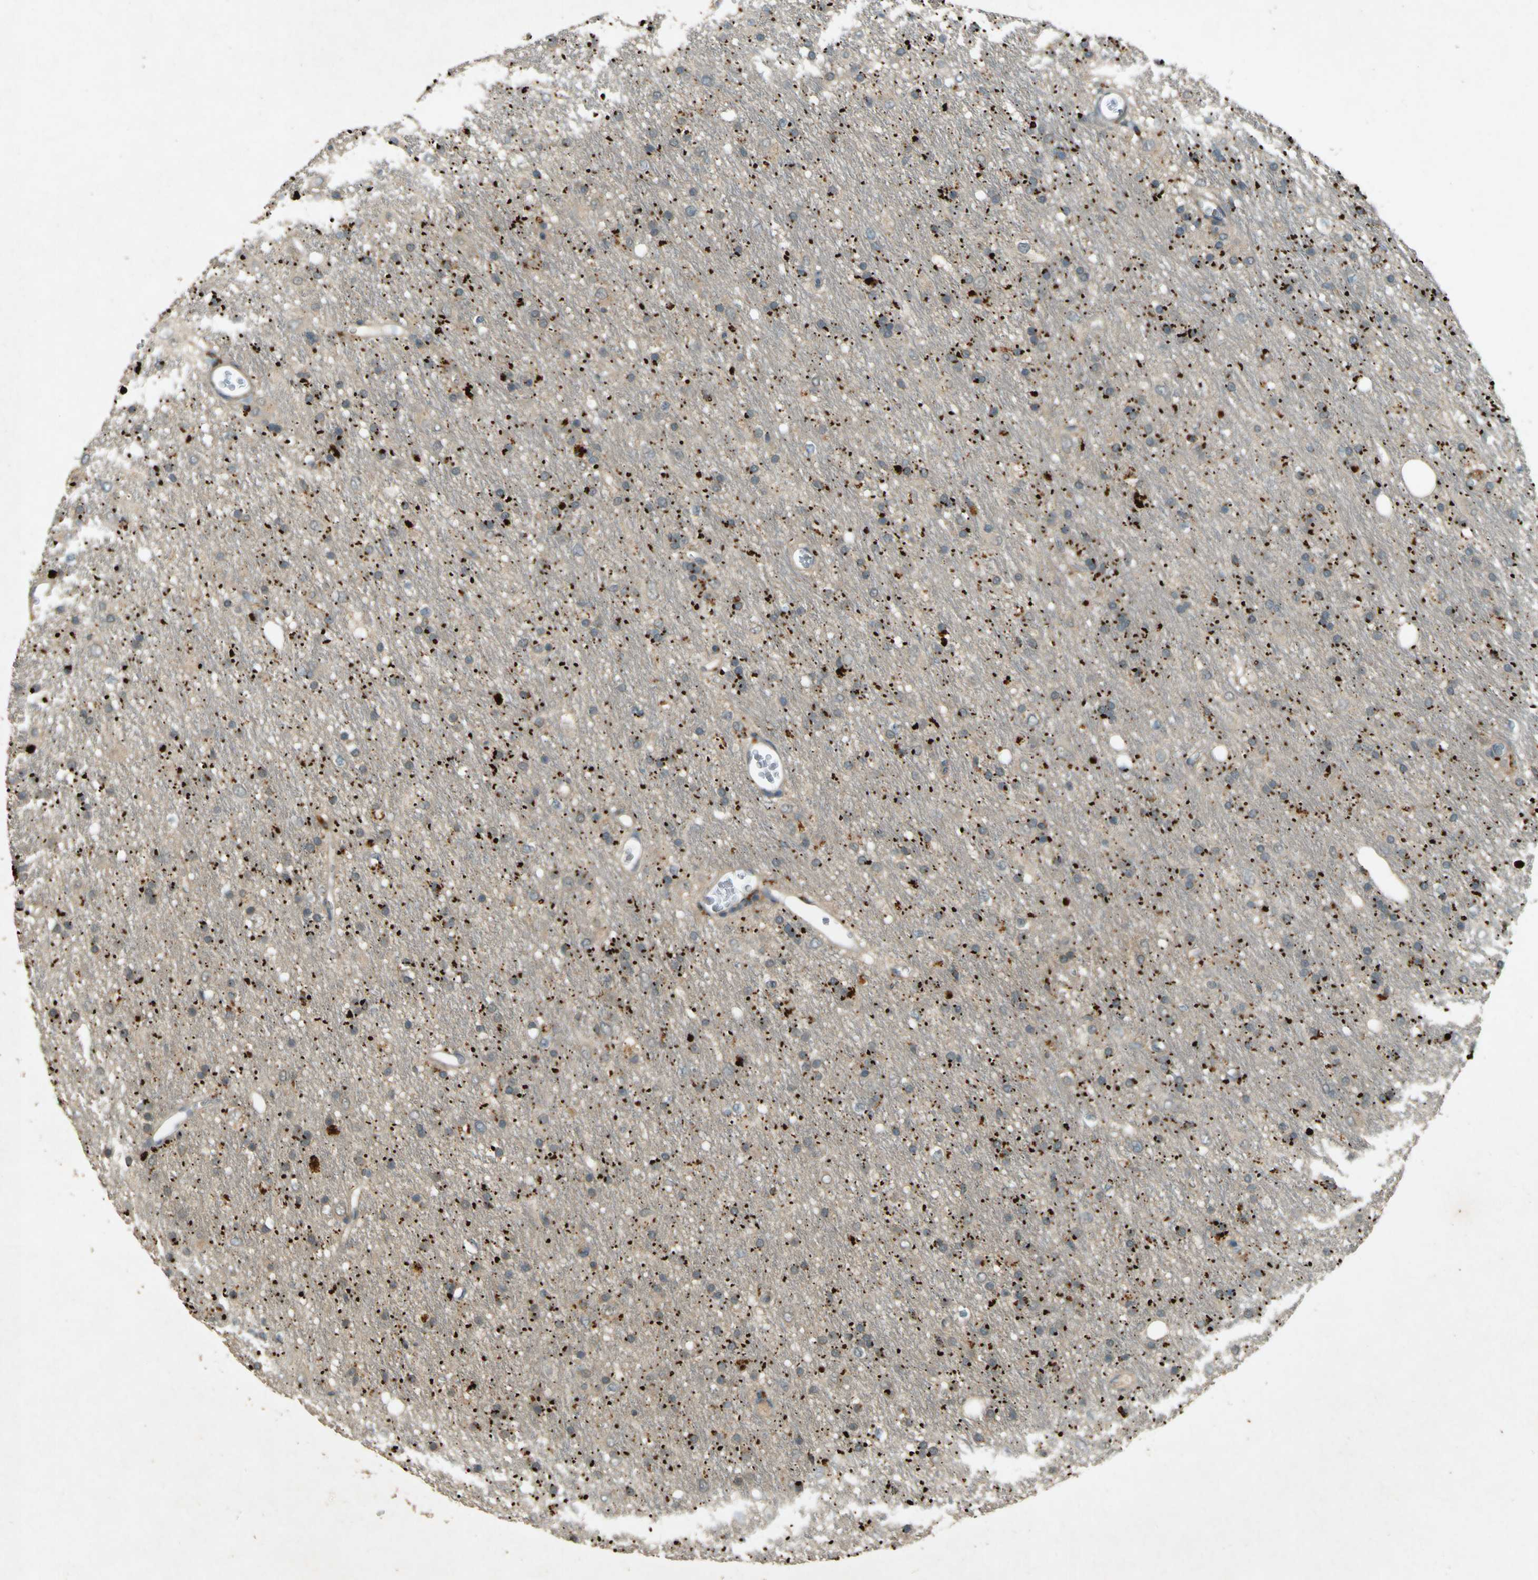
{"staining": {"intensity": "negative", "quantity": "none", "location": "none"}, "tissue": "glioma", "cell_type": "Tumor cells", "image_type": "cancer", "snomed": [{"axis": "morphology", "description": "Glioma, malignant, Low grade"}, {"axis": "topography", "description": "Brain"}], "caption": "This is an immunohistochemistry (IHC) image of malignant low-grade glioma. There is no expression in tumor cells.", "gene": "MPDZ", "patient": {"sex": "male", "age": 77}}